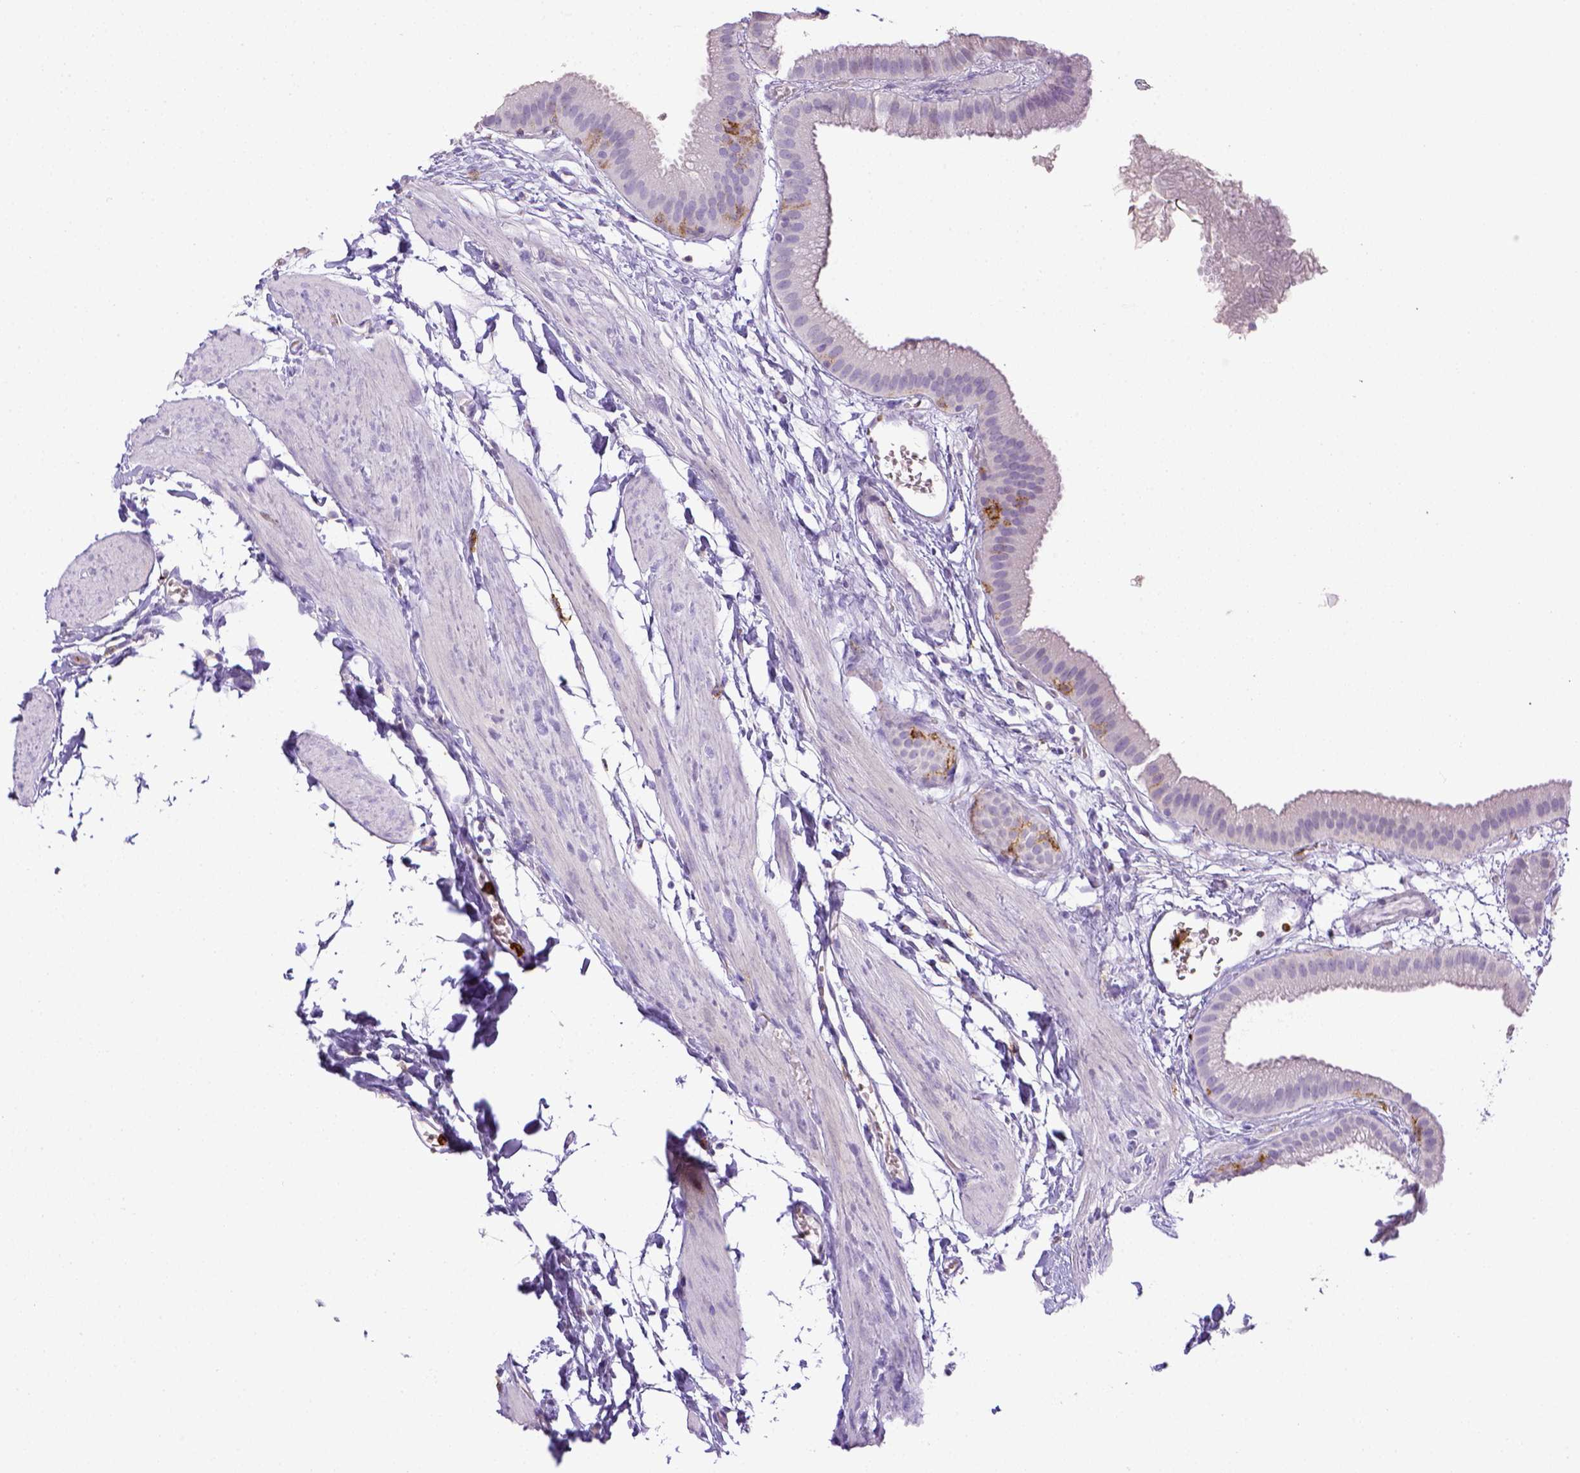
{"staining": {"intensity": "negative", "quantity": "none", "location": "none"}, "tissue": "gallbladder", "cell_type": "Glandular cells", "image_type": "normal", "snomed": [{"axis": "morphology", "description": "Normal tissue, NOS"}, {"axis": "topography", "description": "Gallbladder"}], "caption": "Image shows no protein positivity in glandular cells of benign gallbladder.", "gene": "ITGAM", "patient": {"sex": "female", "age": 63}}